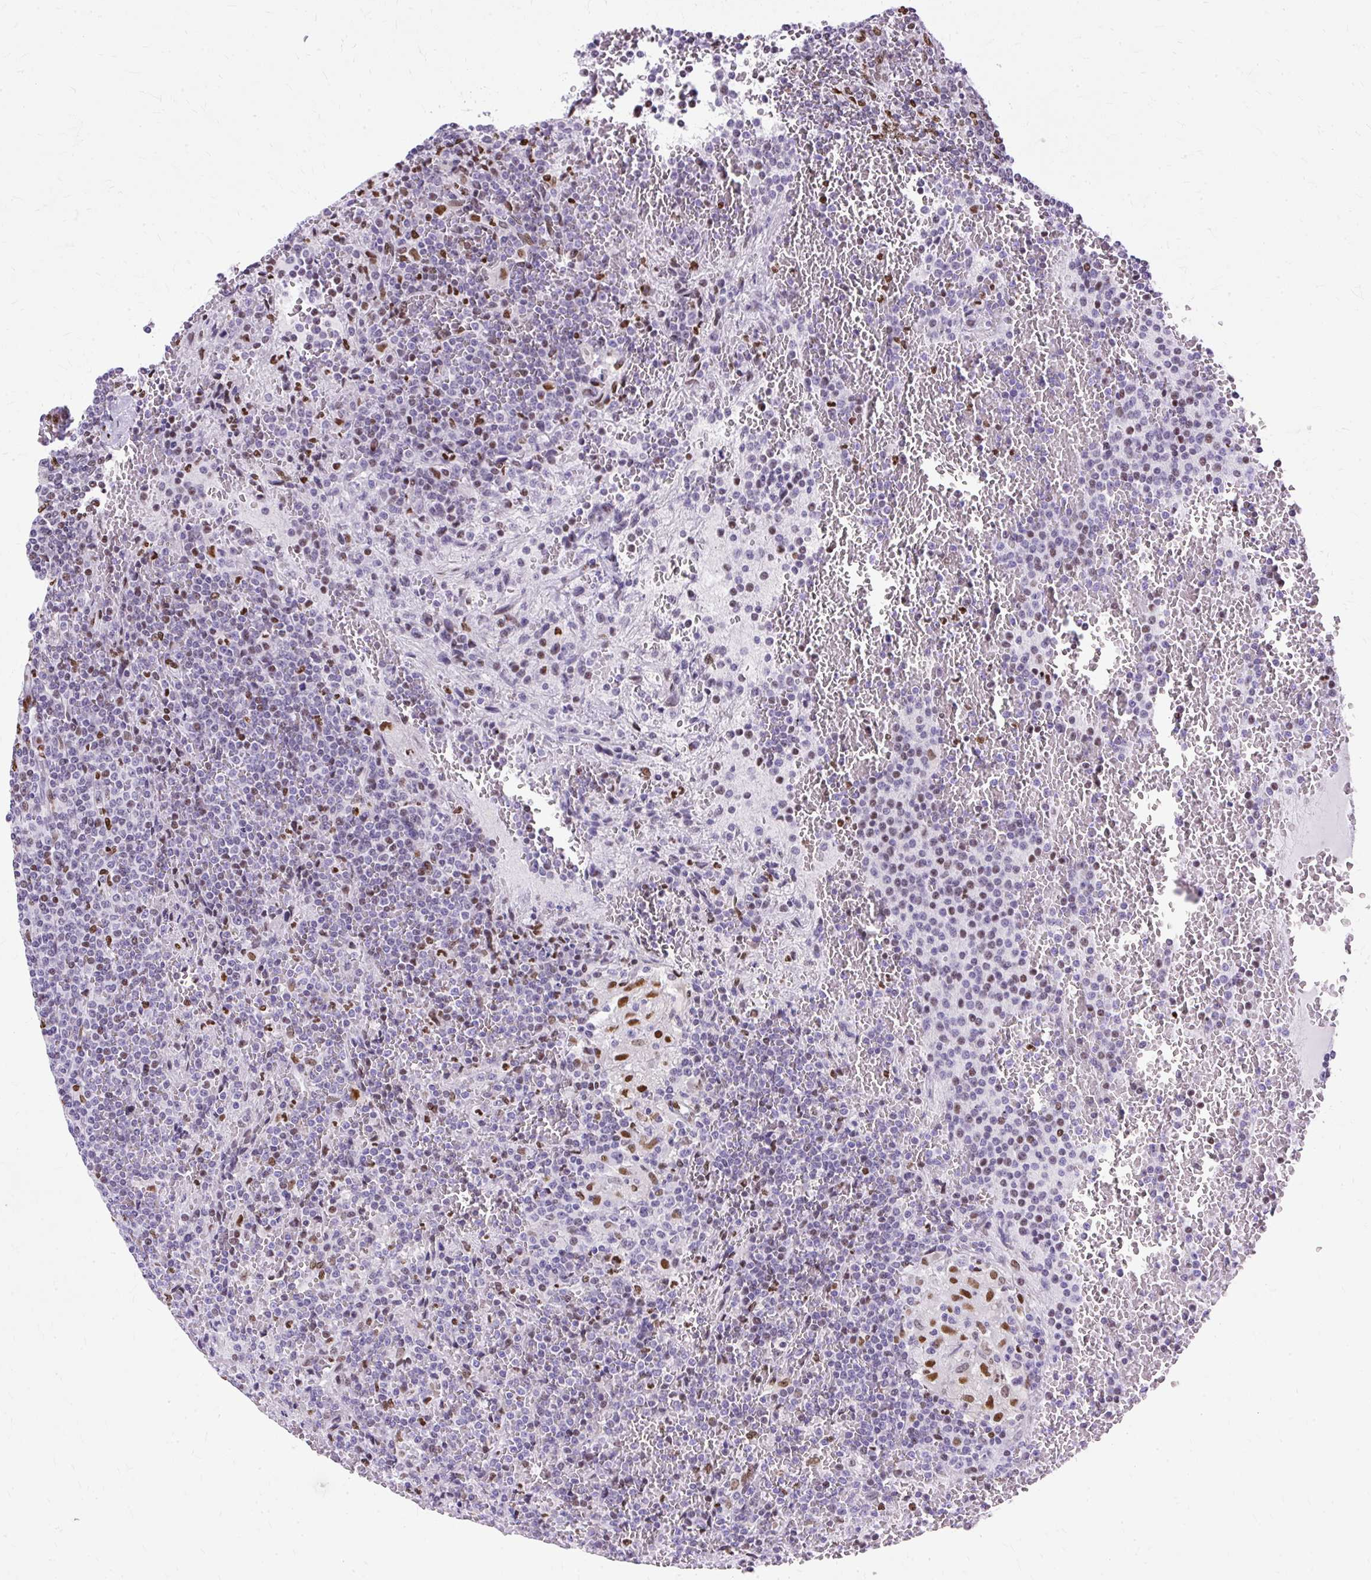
{"staining": {"intensity": "moderate", "quantity": "<25%", "location": "nuclear"}, "tissue": "lymphoma", "cell_type": "Tumor cells", "image_type": "cancer", "snomed": [{"axis": "morphology", "description": "Malignant lymphoma, non-Hodgkin's type, Low grade"}, {"axis": "topography", "description": "Spleen"}], "caption": "Lymphoma stained with DAB (3,3'-diaminobenzidine) immunohistochemistry (IHC) reveals low levels of moderate nuclear staining in approximately <25% of tumor cells.", "gene": "TMEM184C", "patient": {"sex": "female", "age": 19}}